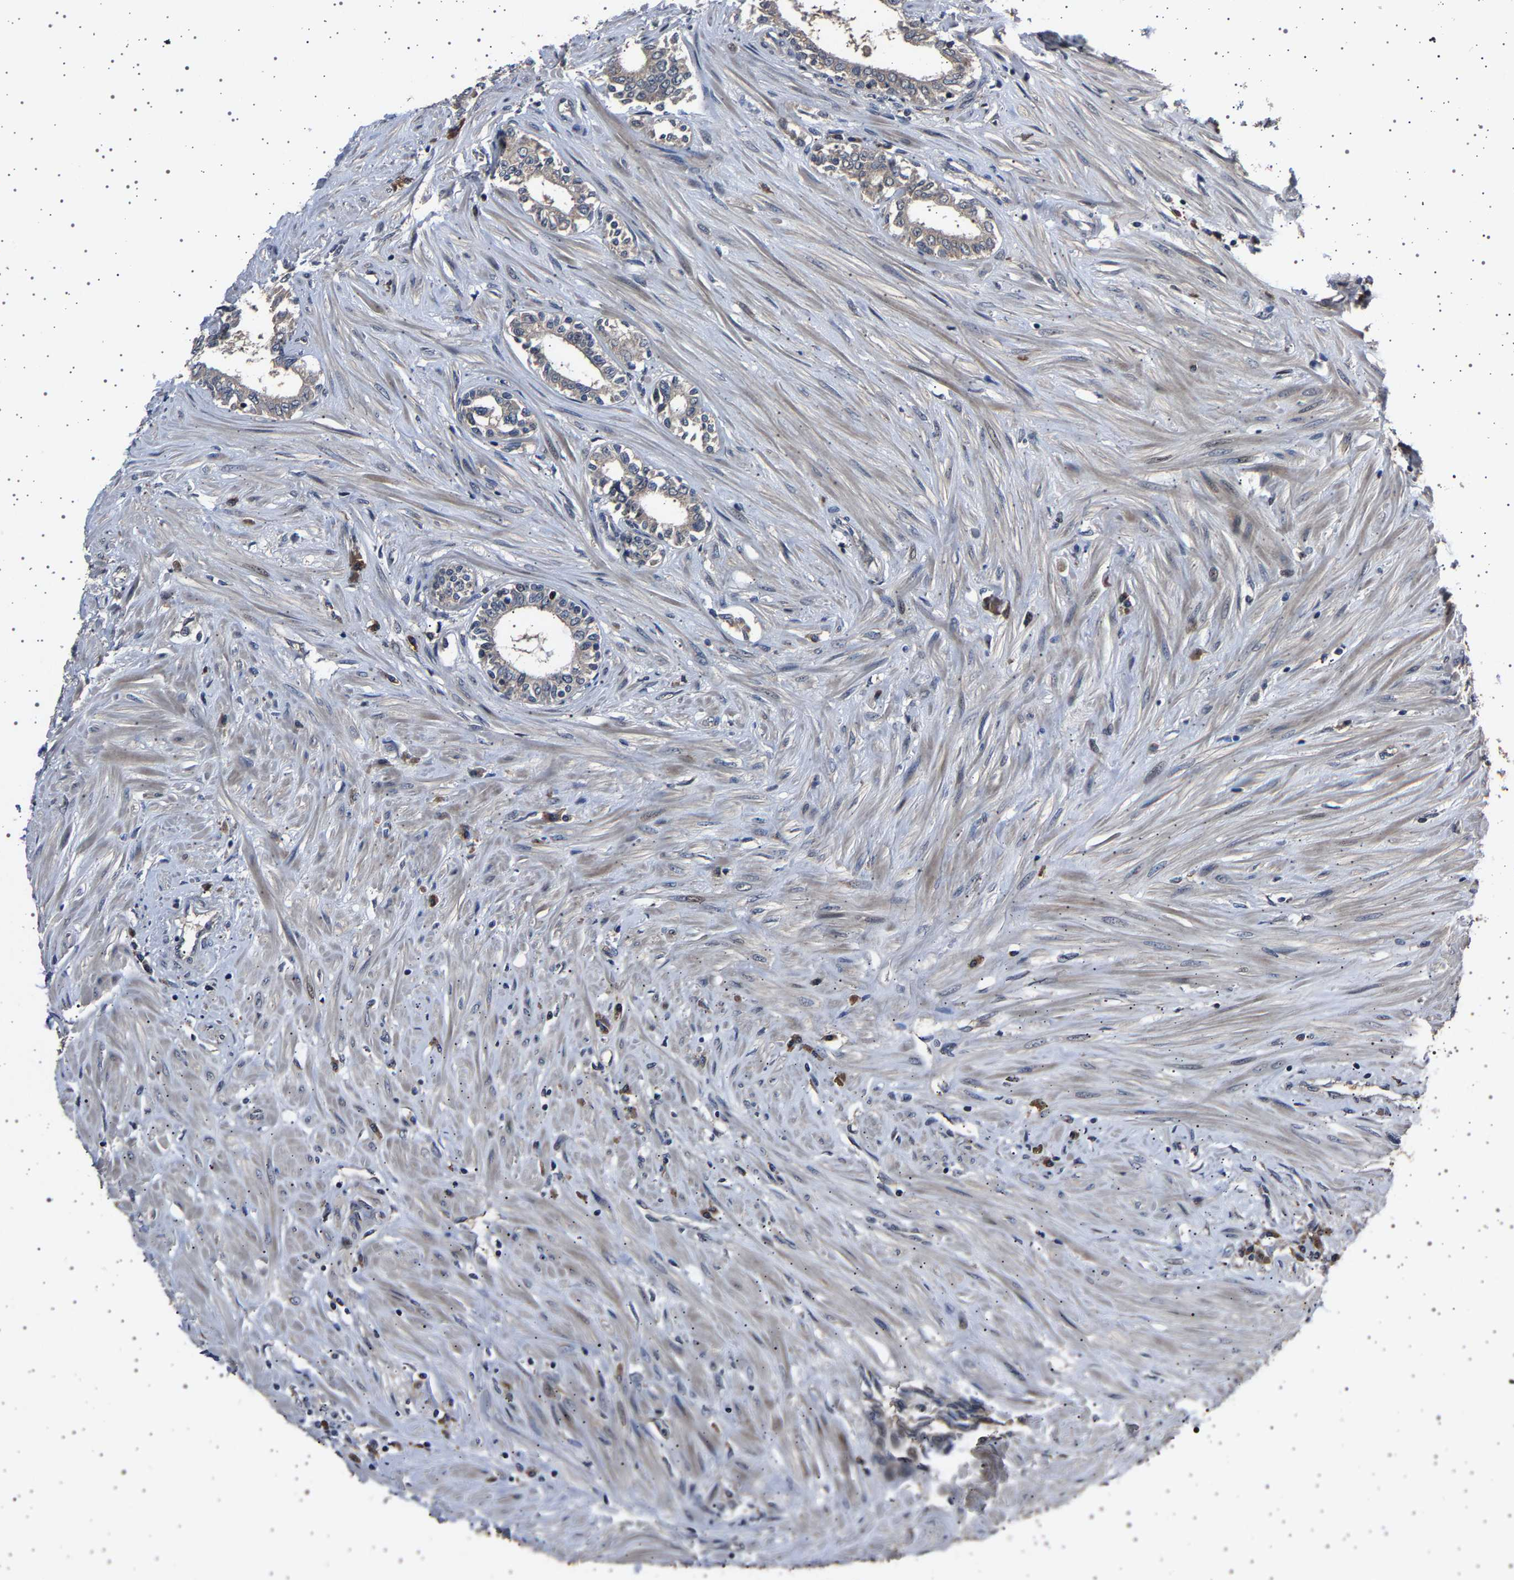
{"staining": {"intensity": "weak", "quantity": "25%-75%", "location": "cytoplasmic/membranous"}, "tissue": "seminal vesicle", "cell_type": "Glandular cells", "image_type": "normal", "snomed": [{"axis": "morphology", "description": "Normal tissue, NOS"}, {"axis": "morphology", "description": "Adenocarcinoma, High grade"}, {"axis": "topography", "description": "Prostate"}, {"axis": "topography", "description": "Seminal veicle"}], "caption": "Protein staining exhibits weak cytoplasmic/membranous expression in approximately 25%-75% of glandular cells in benign seminal vesicle.", "gene": "NCKAP1", "patient": {"sex": "male", "age": 55}}